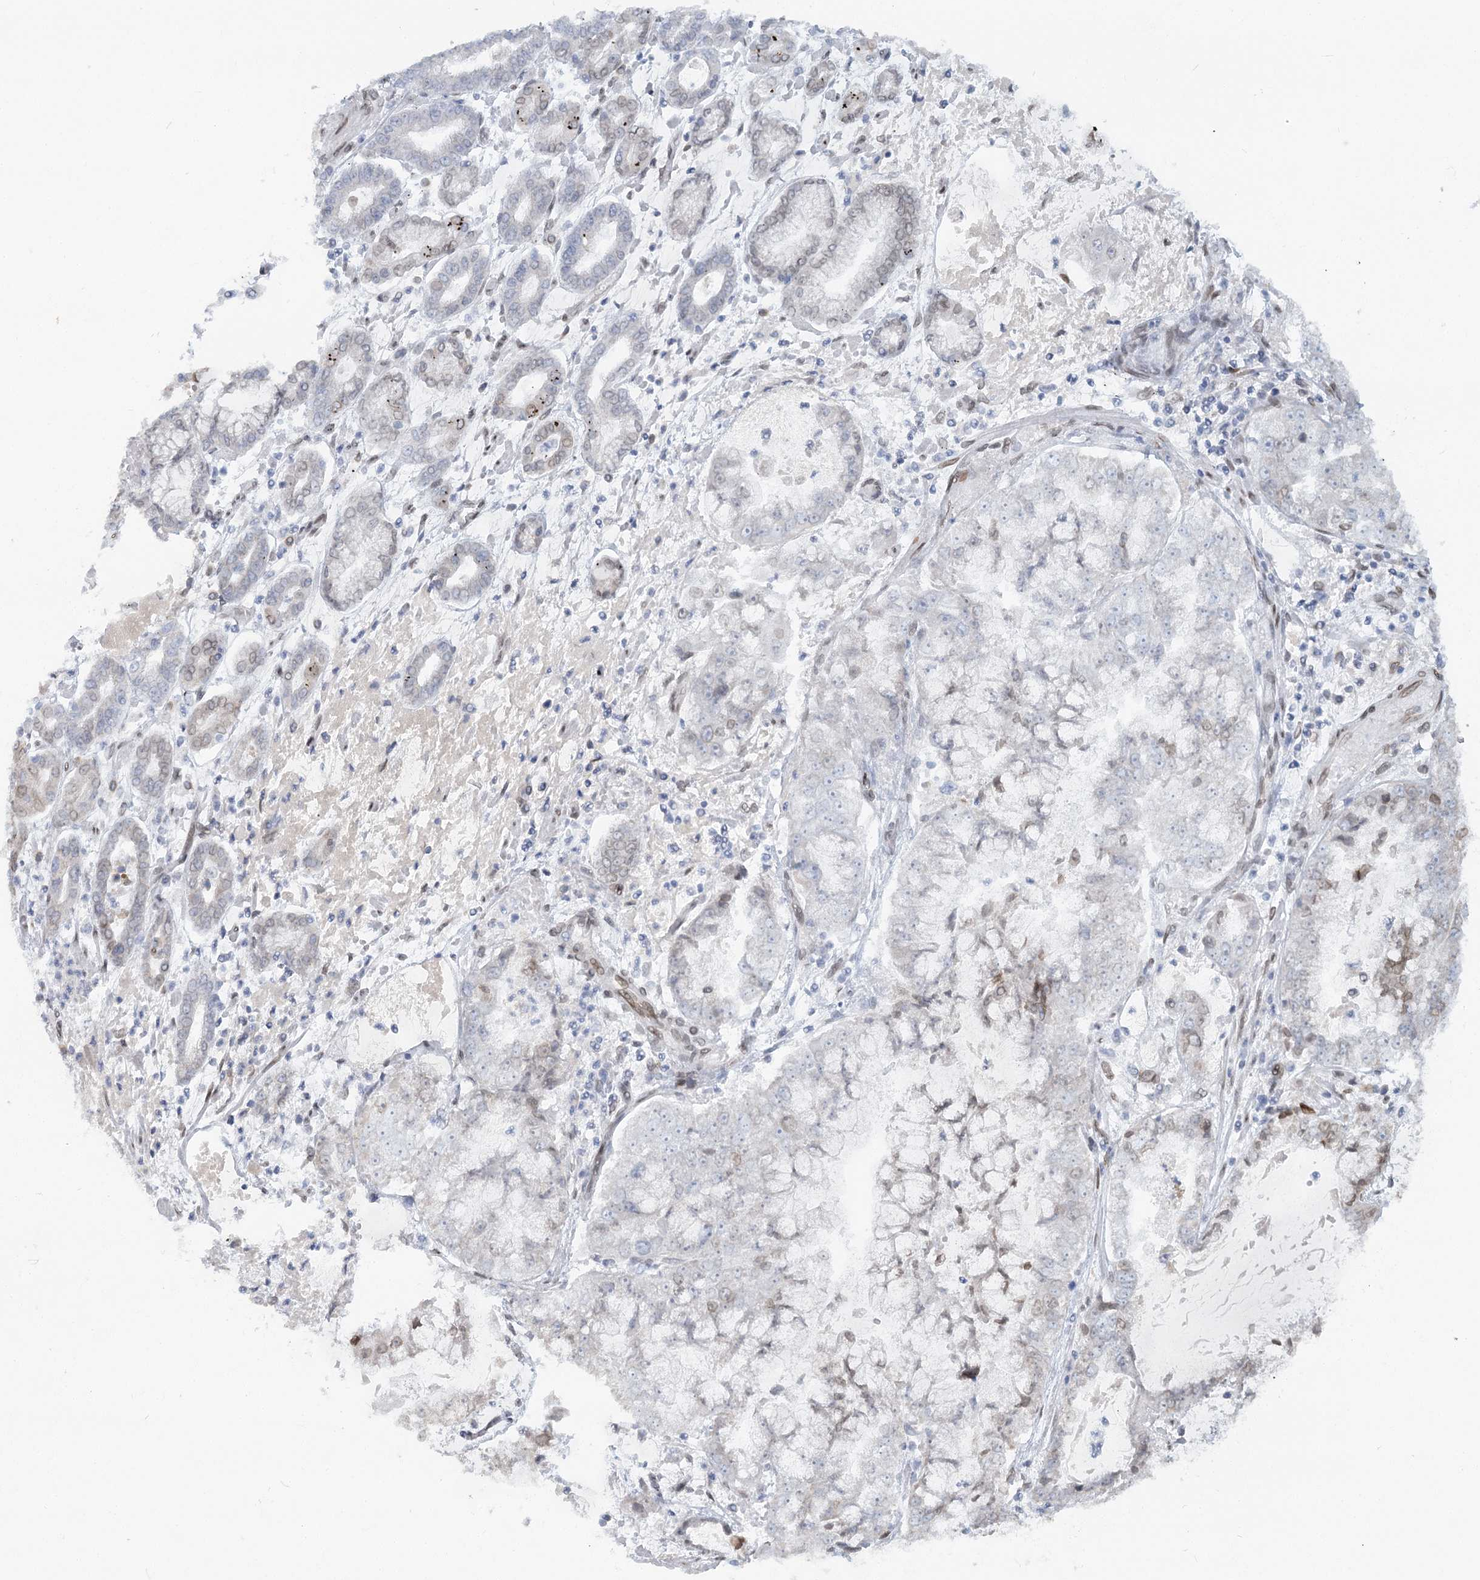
{"staining": {"intensity": "negative", "quantity": "none", "location": "none"}, "tissue": "stomach cancer", "cell_type": "Tumor cells", "image_type": "cancer", "snomed": [{"axis": "morphology", "description": "Adenocarcinoma, NOS"}, {"axis": "topography", "description": "Stomach"}], "caption": "Image shows no significant protein staining in tumor cells of stomach cancer. (Immunohistochemistry, brightfield microscopy, high magnification).", "gene": "VWA5A", "patient": {"sex": "male", "age": 76}}